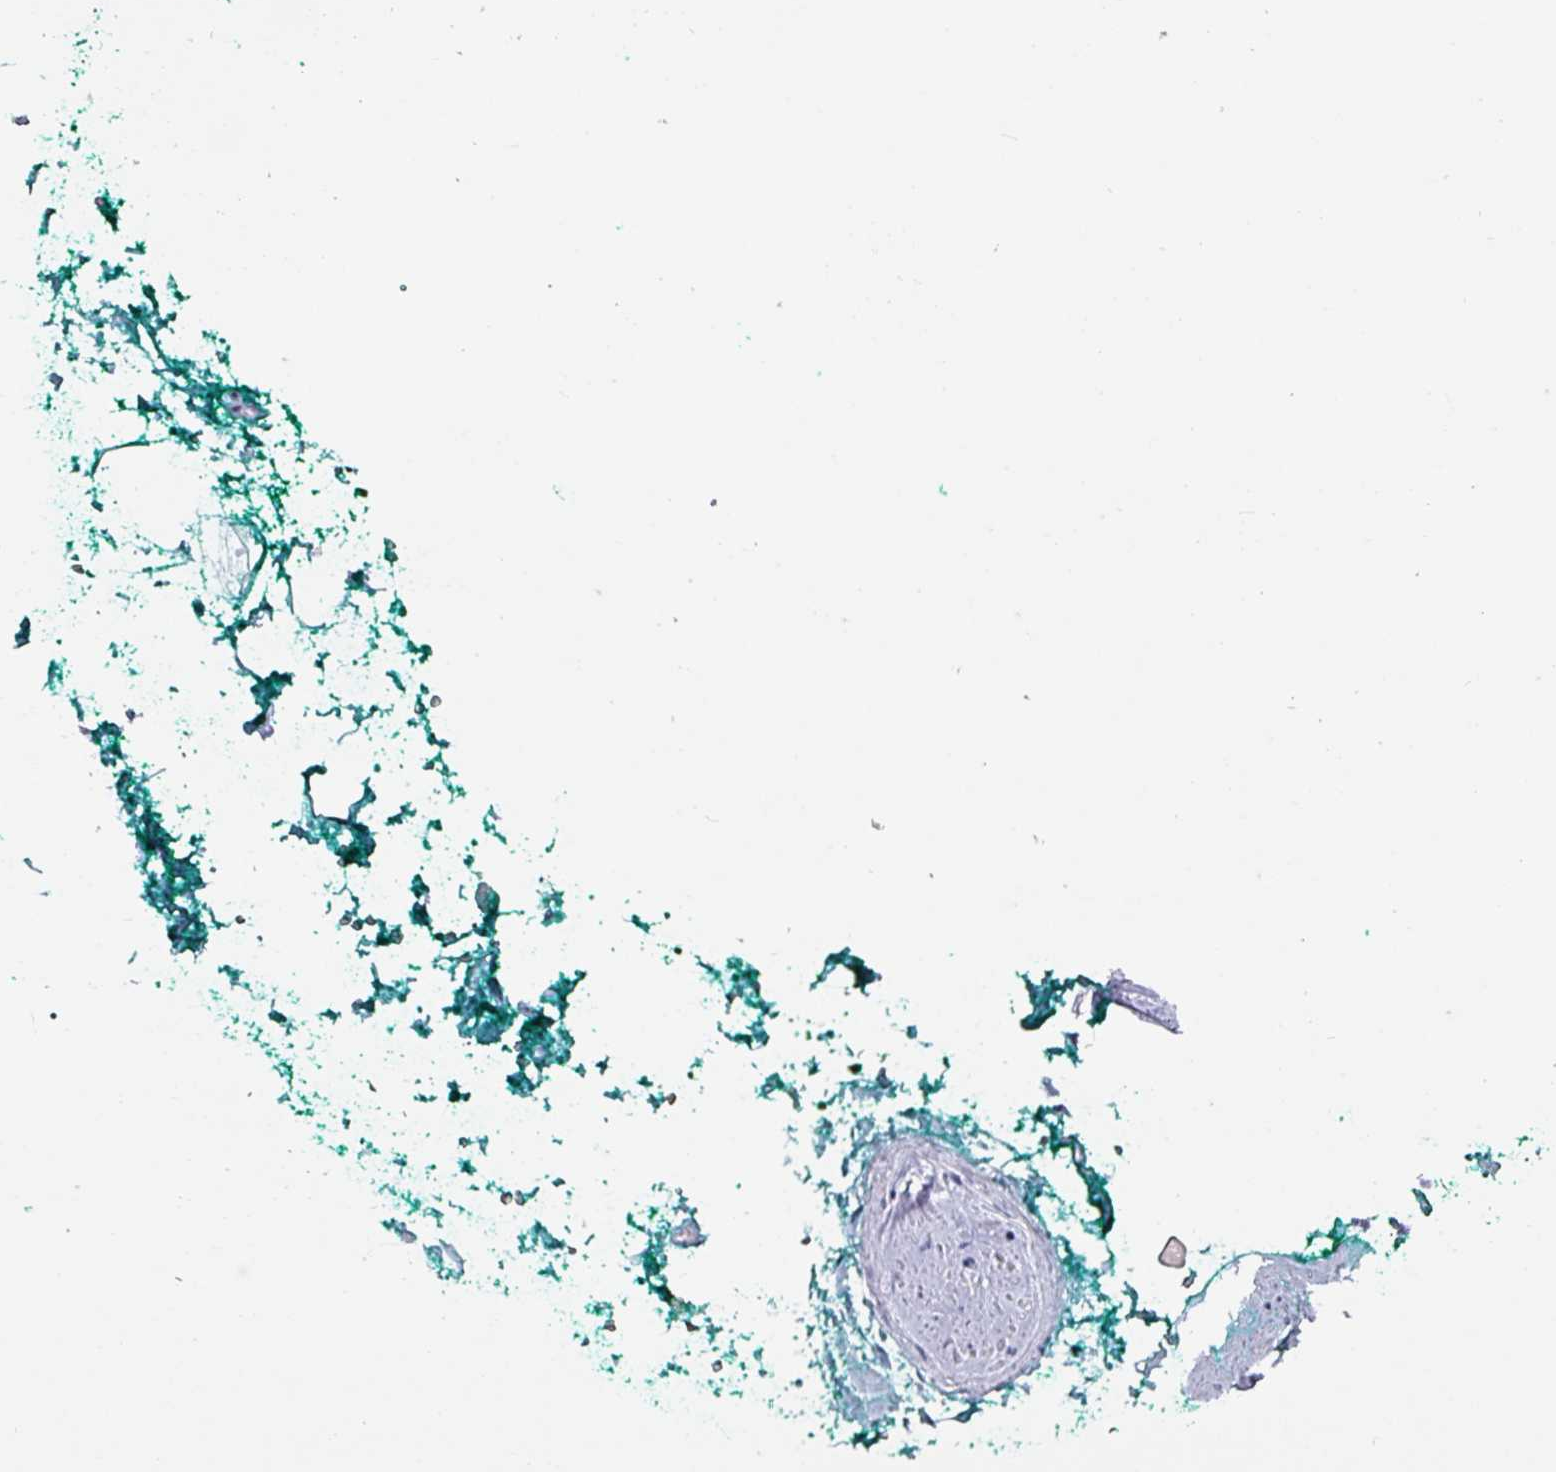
{"staining": {"intensity": "negative", "quantity": "none", "location": "none"}, "tissue": "adipose tissue", "cell_type": "Adipocytes", "image_type": "normal", "snomed": [{"axis": "morphology", "description": "Normal tissue, NOS"}, {"axis": "morphology", "description": "Adenocarcinoma, High grade"}, {"axis": "topography", "description": "Prostate"}, {"axis": "topography", "description": "Peripheral nerve tissue"}], "caption": "Photomicrograph shows no protein expression in adipocytes of unremarkable adipose tissue. Brightfield microscopy of IHC stained with DAB (brown) and hematoxylin (blue), captured at high magnification.", "gene": "ZNF816", "patient": {"sex": "male", "age": 68}}